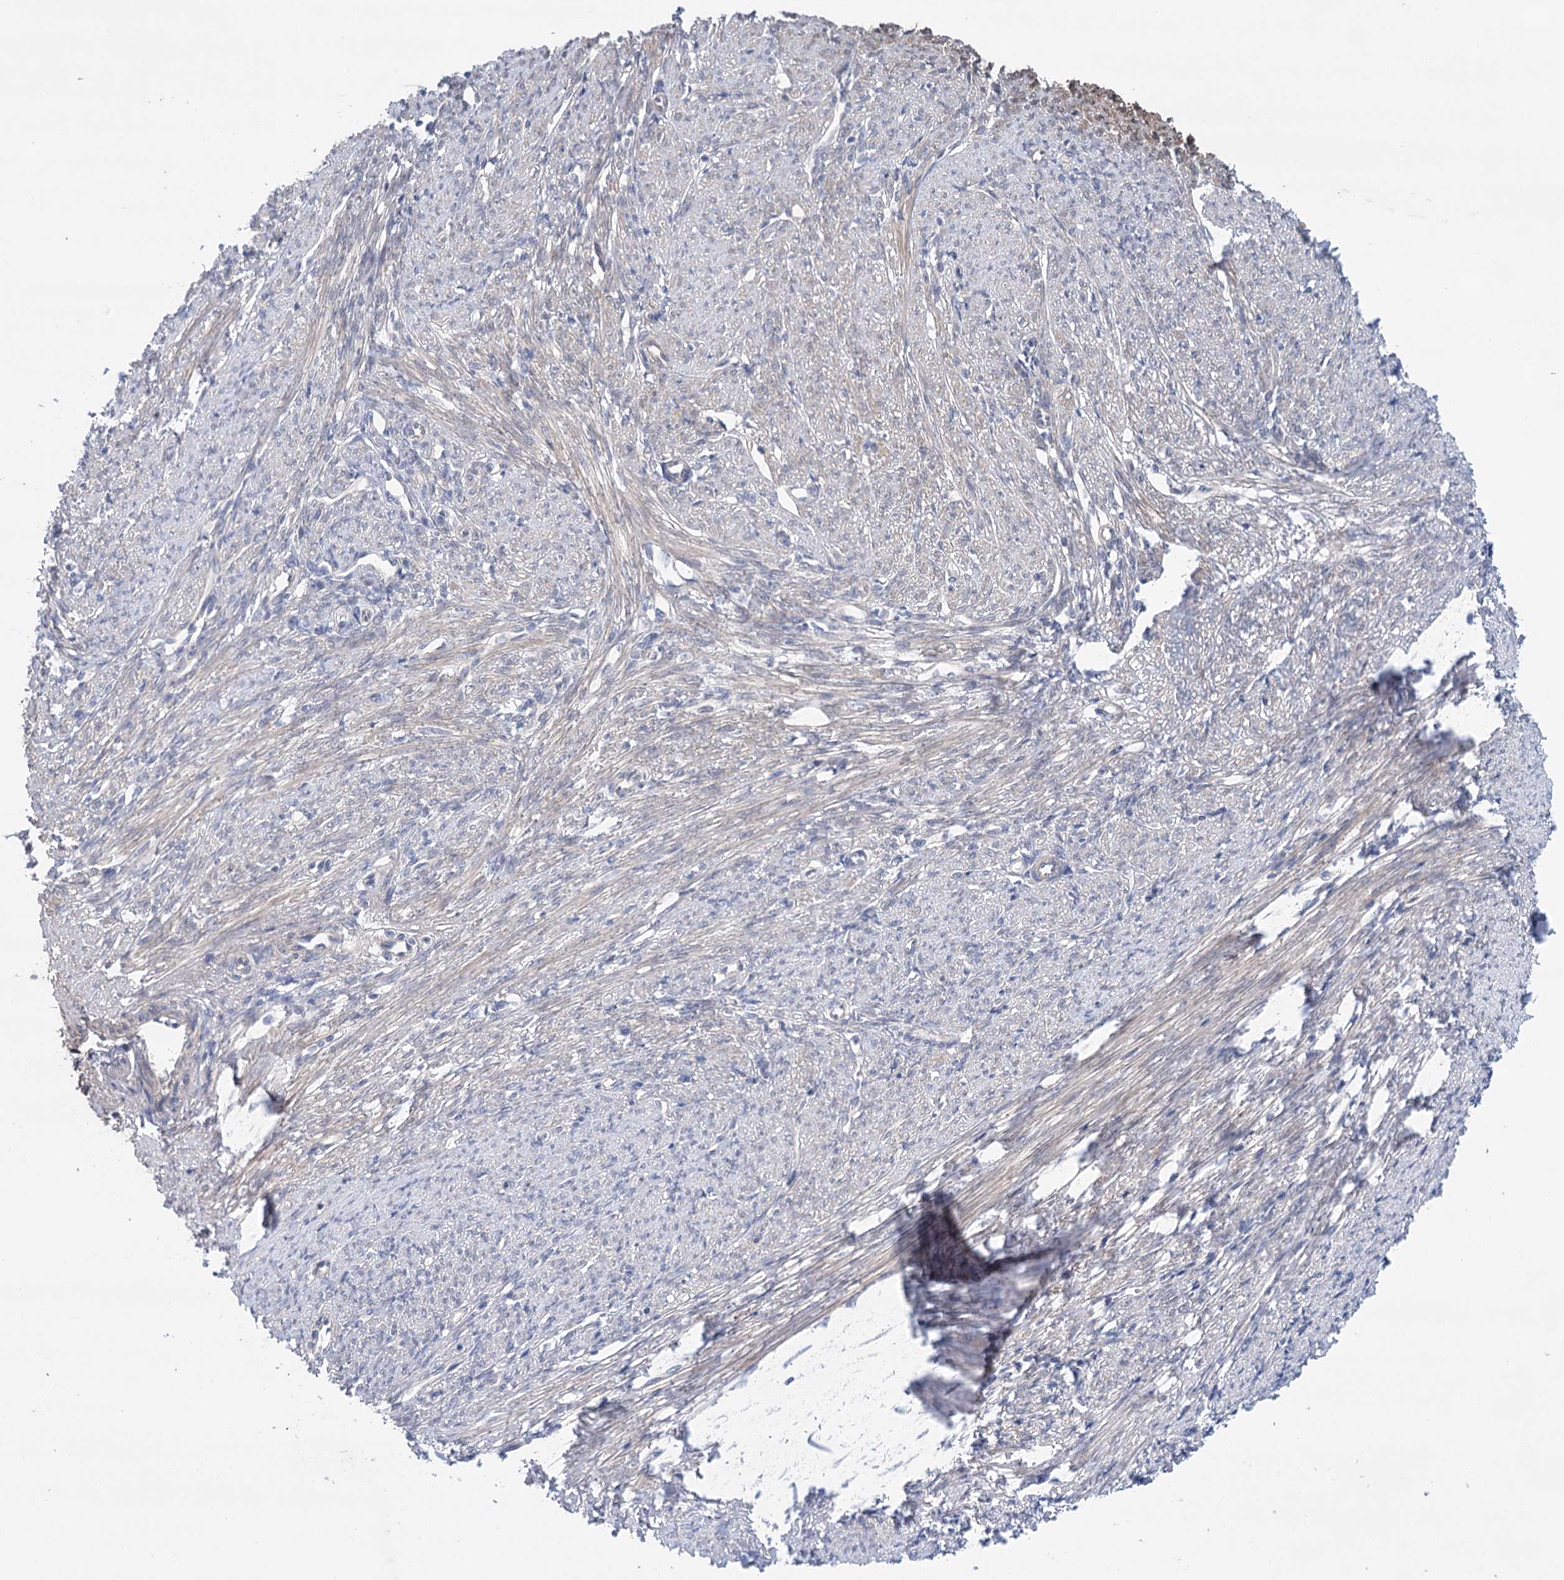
{"staining": {"intensity": "weak", "quantity": "25%-75%", "location": "cytoplasmic/membranous"}, "tissue": "smooth muscle", "cell_type": "Smooth muscle cells", "image_type": "normal", "snomed": [{"axis": "morphology", "description": "Normal tissue, NOS"}, {"axis": "topography", "description": "Smooth muscle"}, {"axis": "topography", "description": "Uterus"}], "caption": "Weak cytoplasmic/membranous protein expression is present in approximately 25%-75% of smooth muscle cells in smooth muscle. (DAB IHC with brightfield microscopy, high magnification).", "gene": "LALBA", "patient": {"sex": "female", "age": 59}}